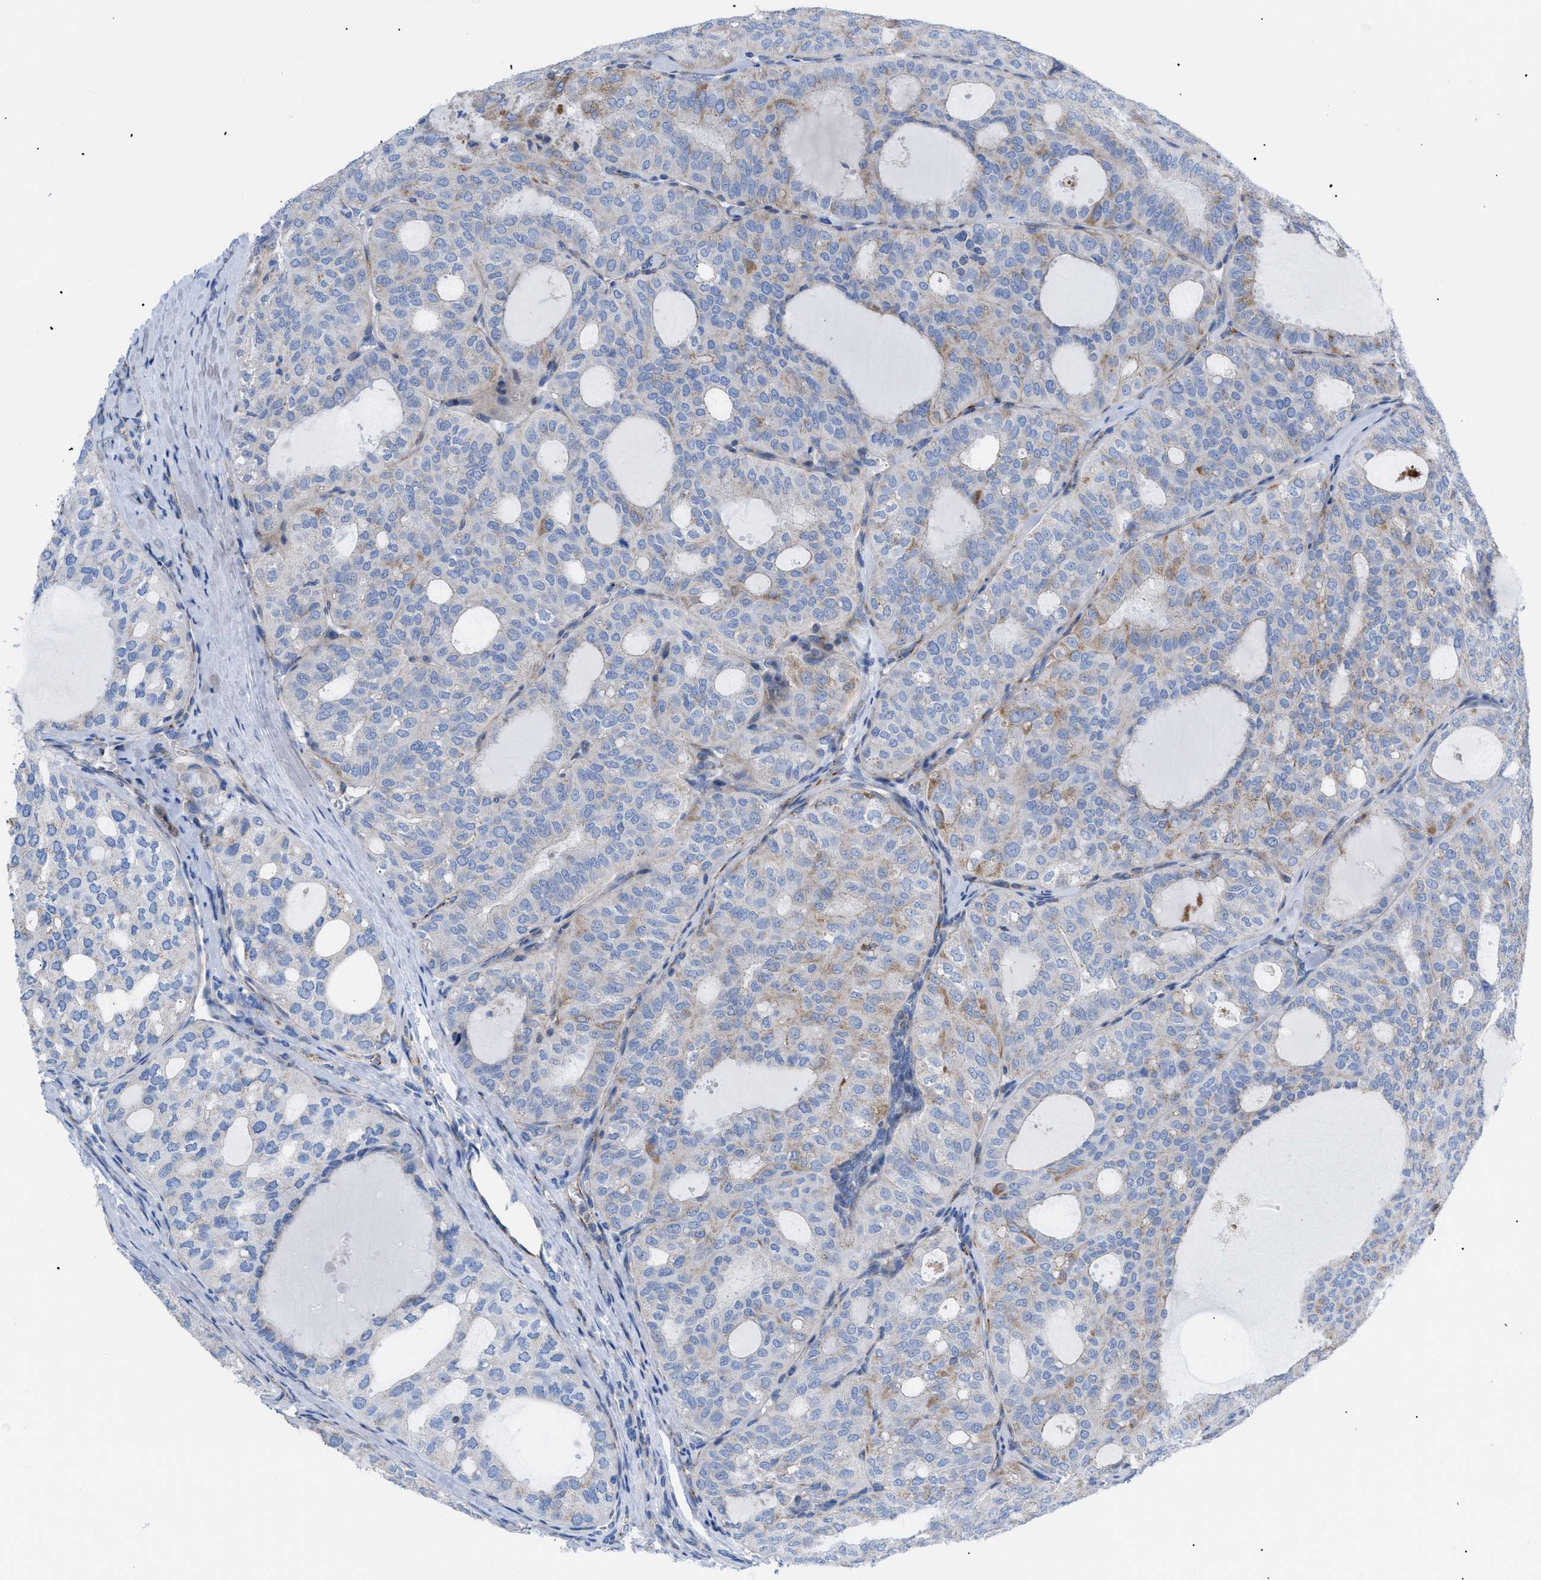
{"staining": {"intensity": "moderate", "quantity": "<25%", "location": "cytoplasmic/membranous"}, "tissue": "thyroid cancer", "cell_type": "Tumor cells", "image_type": "cancer", "snomed": [{"axis": "morphology", "description": "Follicular adenoma carcinoma, NOS"}, {"axis": "topography", "description": "Thyroid gland"}], "caption": "Human thyroid cancer (follicular adenoma carcinoma) stained with a protein marker exhibits moderate staining in tumor cells.", "gene": "TMEM17", "patient": {"sex": "male", "age": 75}}